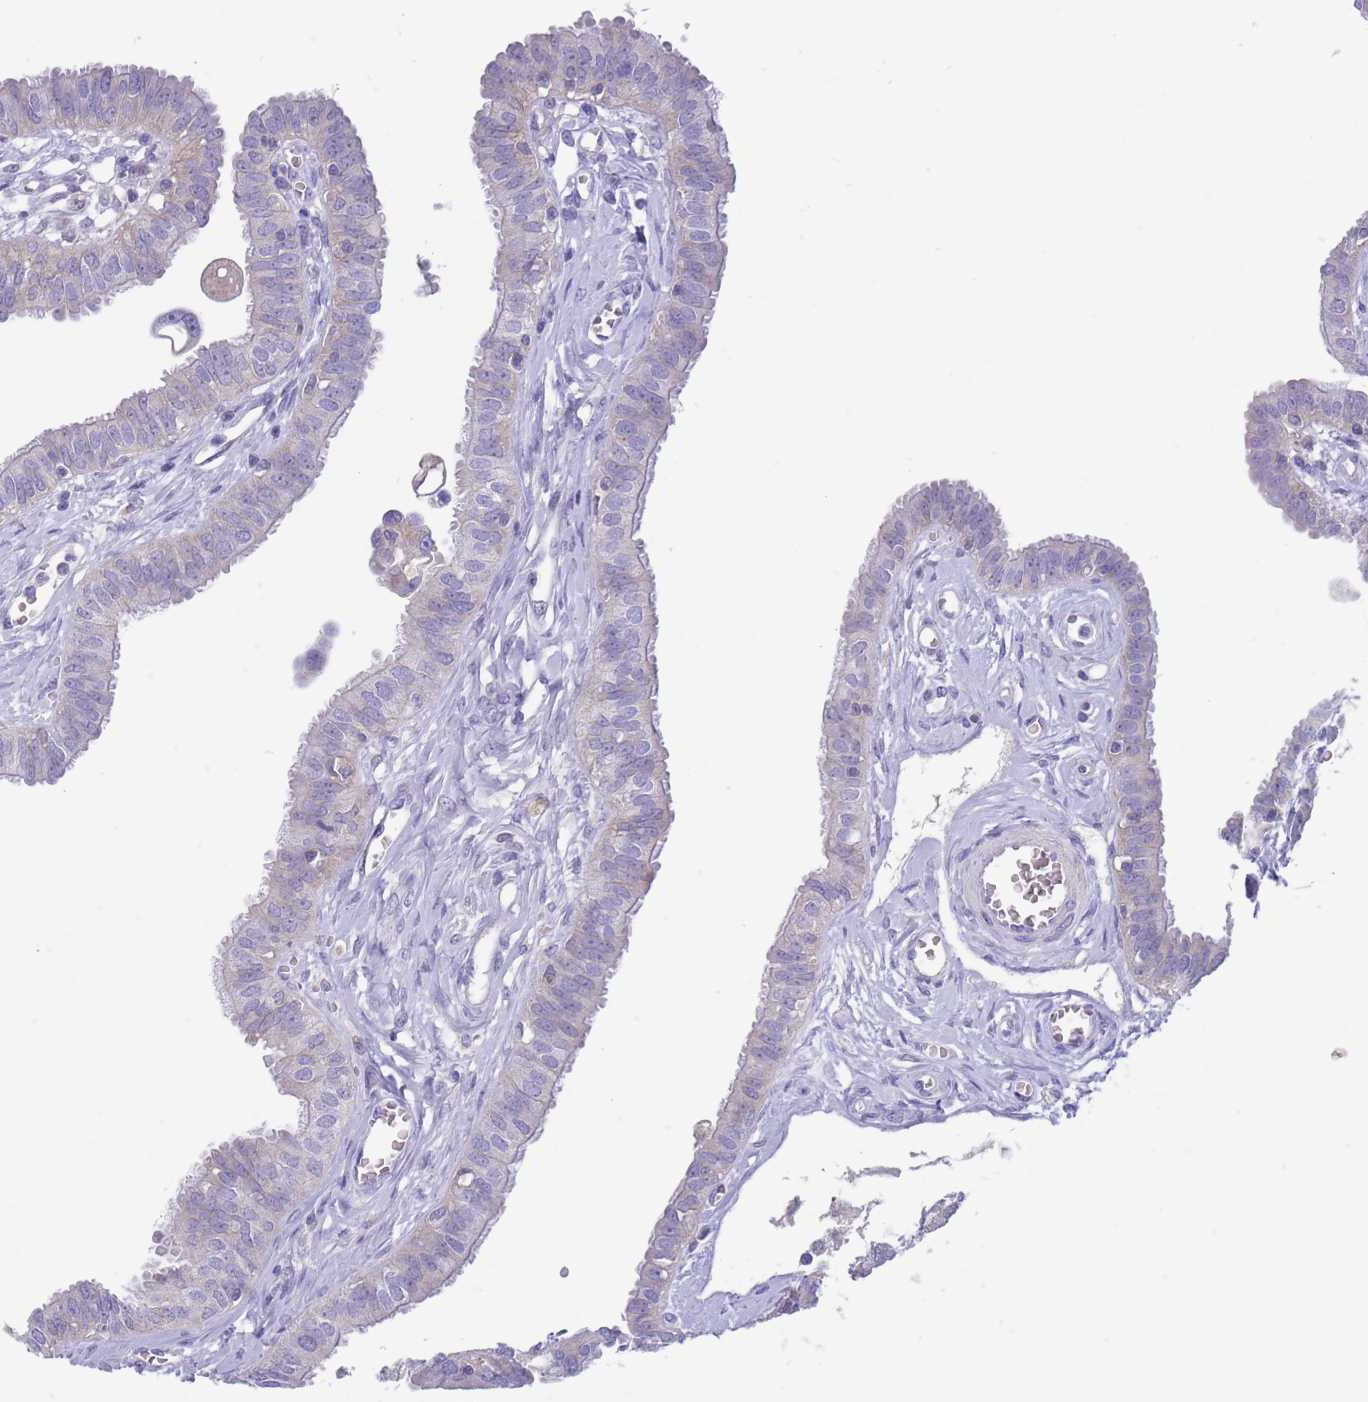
{"staining": {"intensity": "weak", "quantity": "<25%", "location": "cytoplasmic/membranous"}, "tissue": "fallopian tube", "cell_type": "Glandular cells", "image_type": "normal", "snomed": [{"axis": "morphology", "description": "Normal tissue, NOS"}, {"axis": "morphology", "description": "Carcinoma, NOS"}, {"axis": "topography", "description": "Fallopian tube"}, {"axis": "topography", "description": "Ovary"}], "caption": "Immunohistochemistry of benign human fallopian tube shows no staining in glandular cells.", "gene": "DDHD1", "patient": {"sex": "female", "age": 59}}